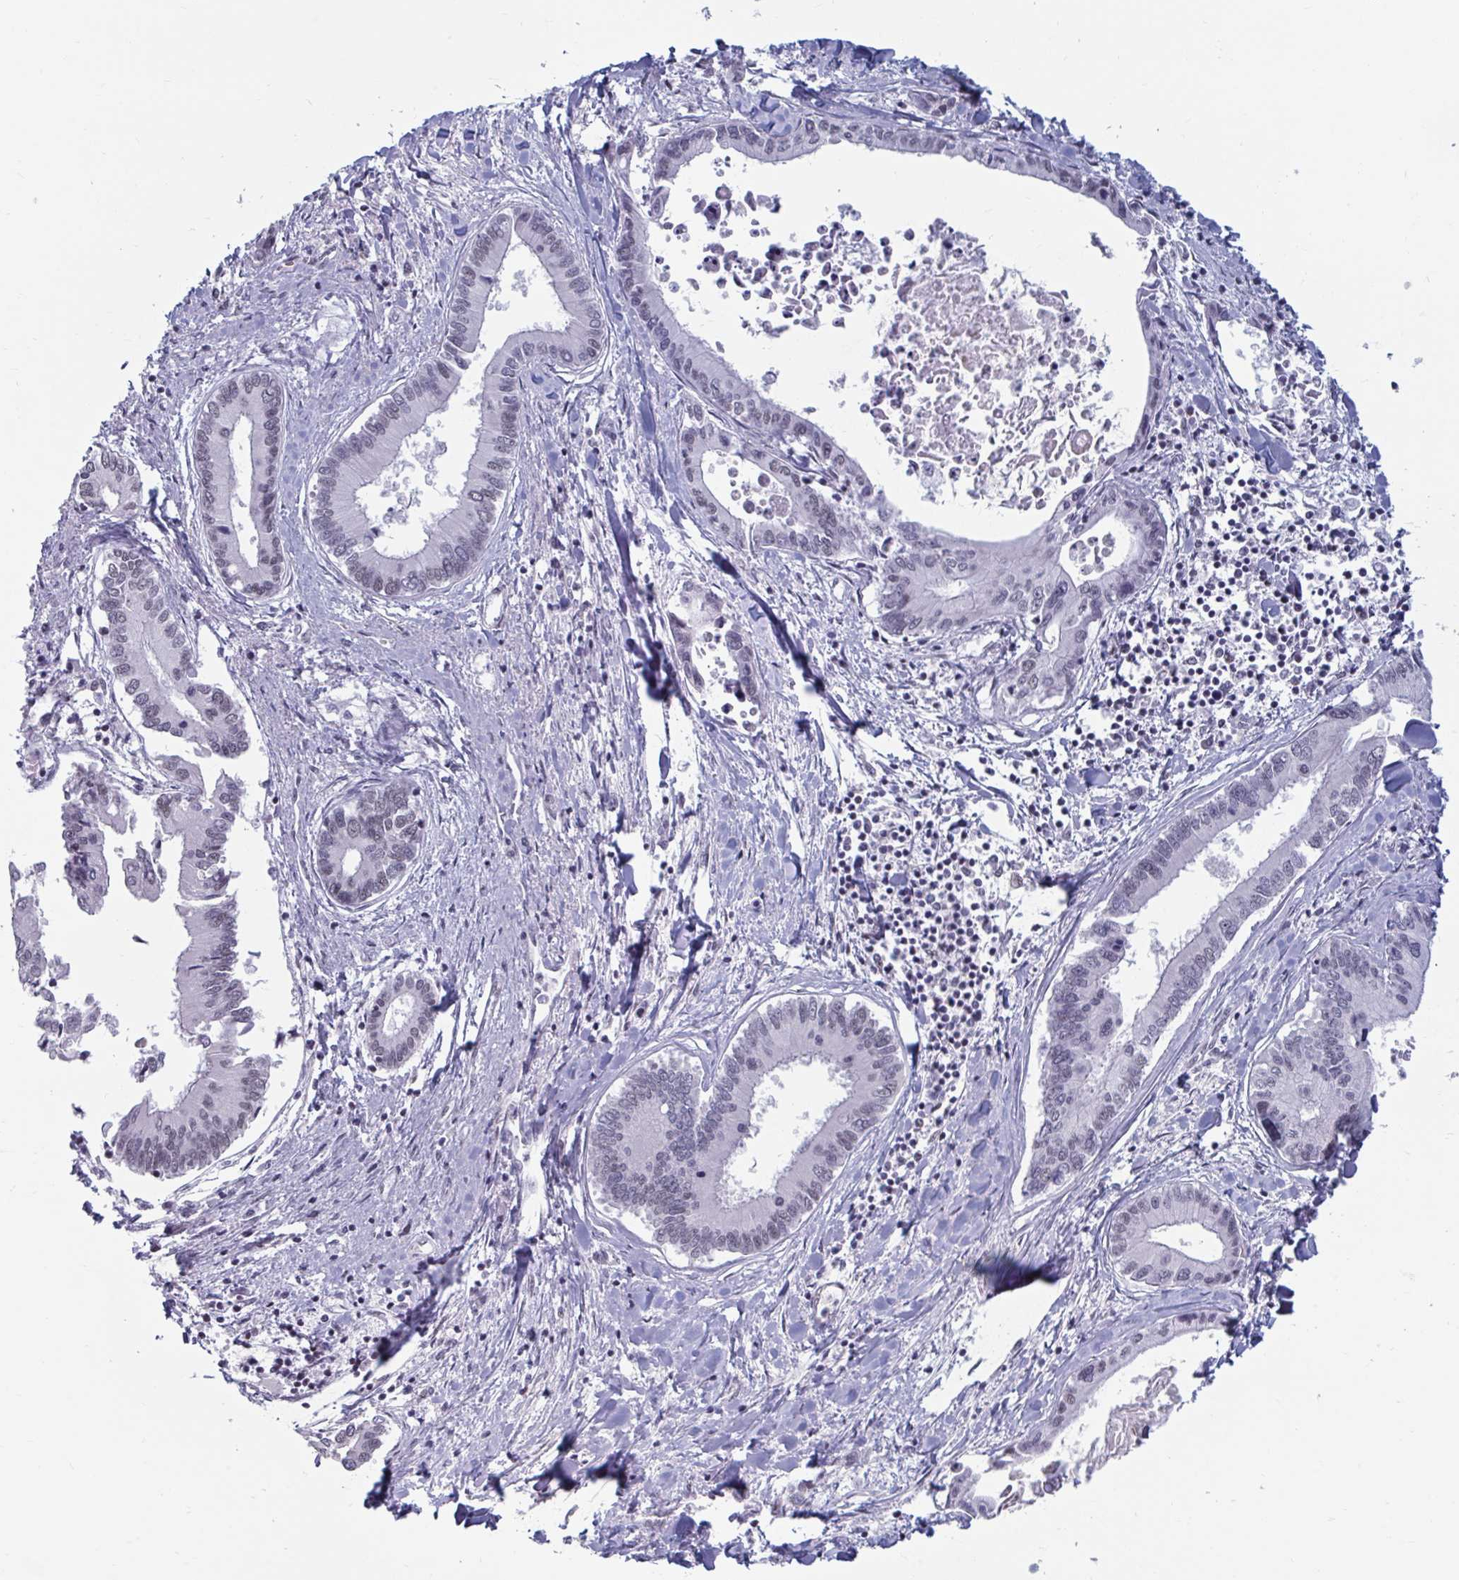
{"staining": {"intensity": "negative", "quantity": "none", "location": "none"}, "tissue": "liver cancer", "cell_type": "Tumor cells", "image_type": "cancer", "snomed": [{"axis": "morphology", "description": "Cholangiocarcinoma"}, {"axis": "topography", "description": "Liver"}], "caption": "DAB immunohistochemical staining of human liver cancer displays no significant staining in tumor cells.", "gene": "HSD17B6", "patient": {"sex": "male", "age": 66}}